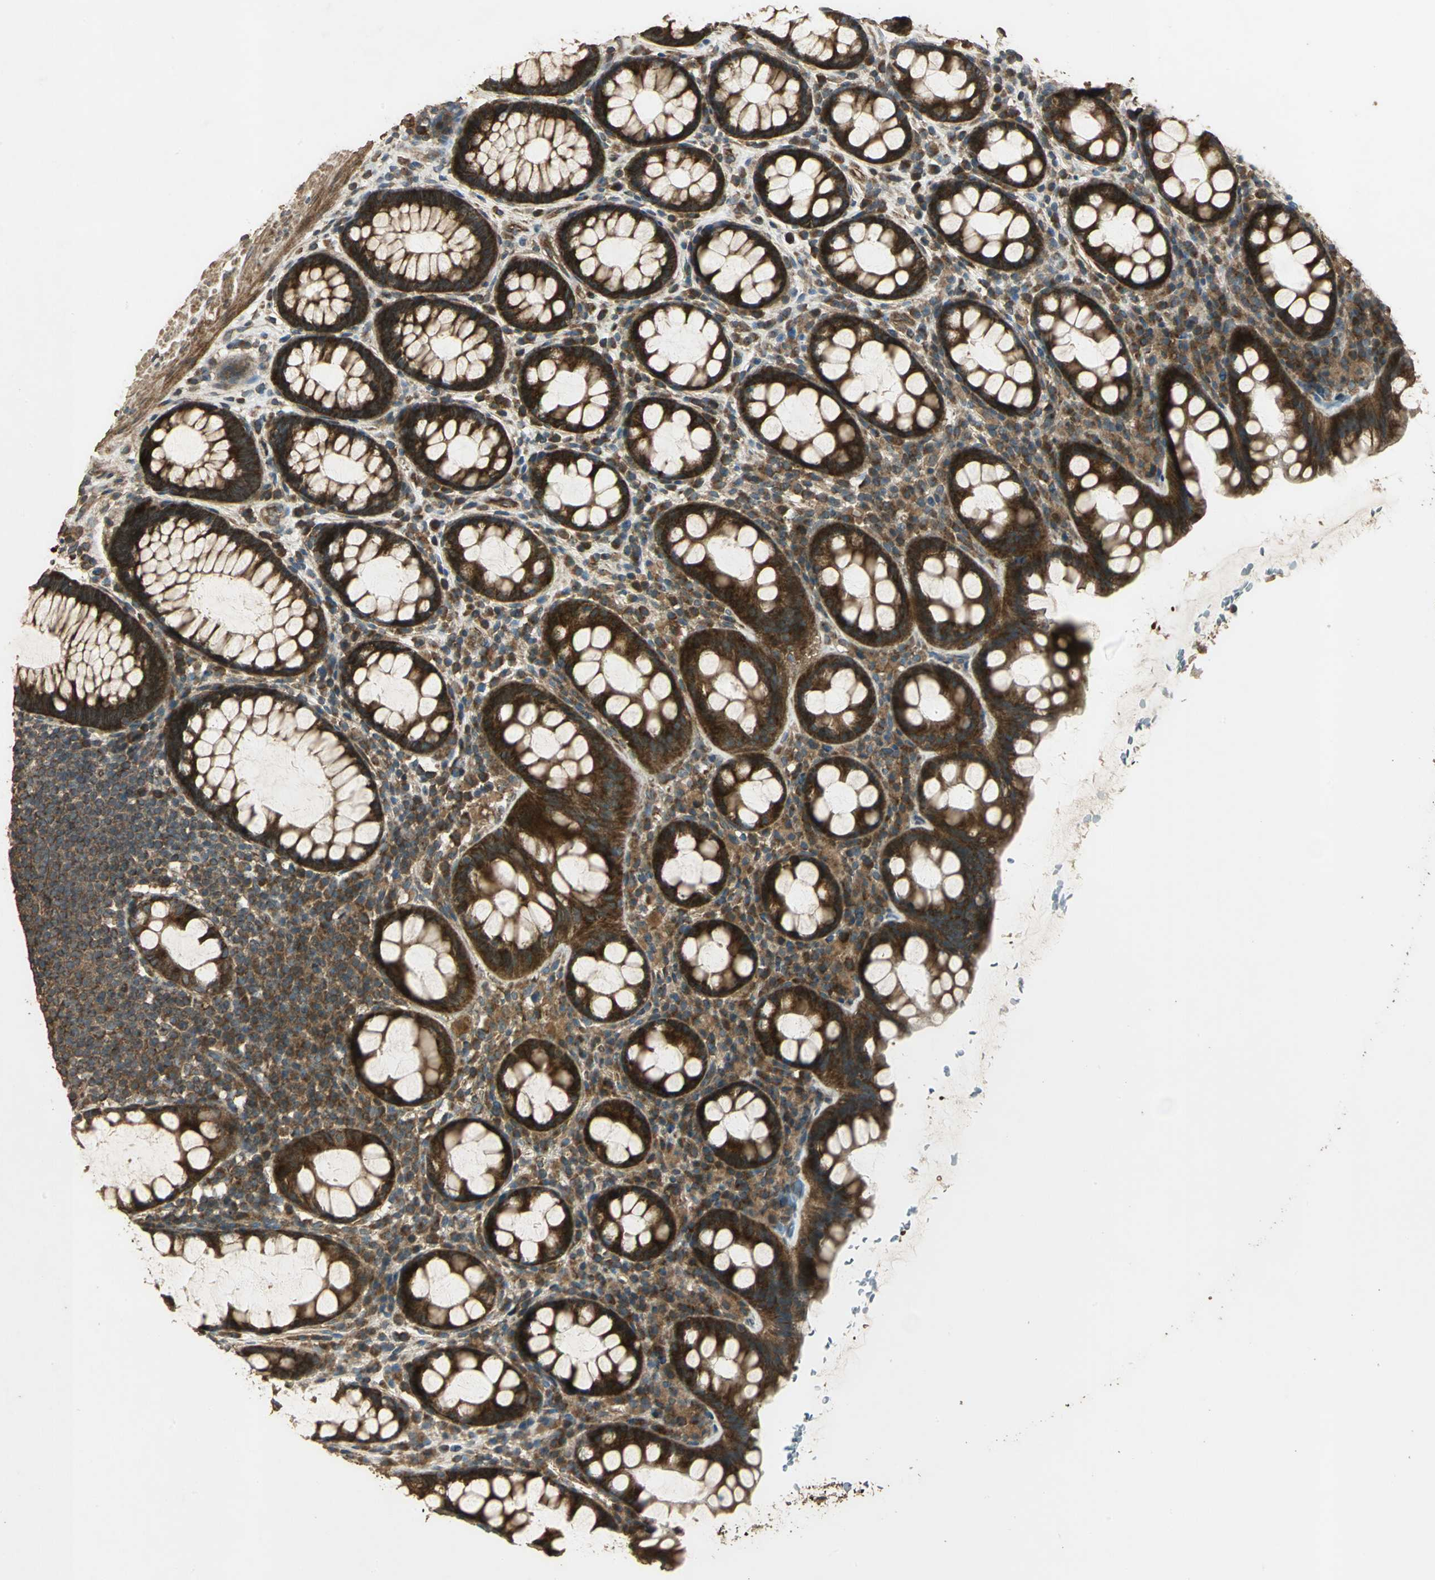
{"staining": {"intensity": "strong", "quantity": ">75%", "location": "cytoplasmic/membranous"}, "tissue": "rectum", "cell_type": "Glandular cells", "image_type": "normal", "snomed": [{"axis": "morphology", "description": "Normal tissue, NOS"}, {"axis": "topography", "description": "Rectum"}], "caption": "Rectum stained with DAB (3,3'-diaminobenzidine) IHC reveals high levels of strong cytoplasmic/membranous staining in about >75% of glandular cells.", "gene": "KANK1", "patient": {"sex": "male", "age": 92}}